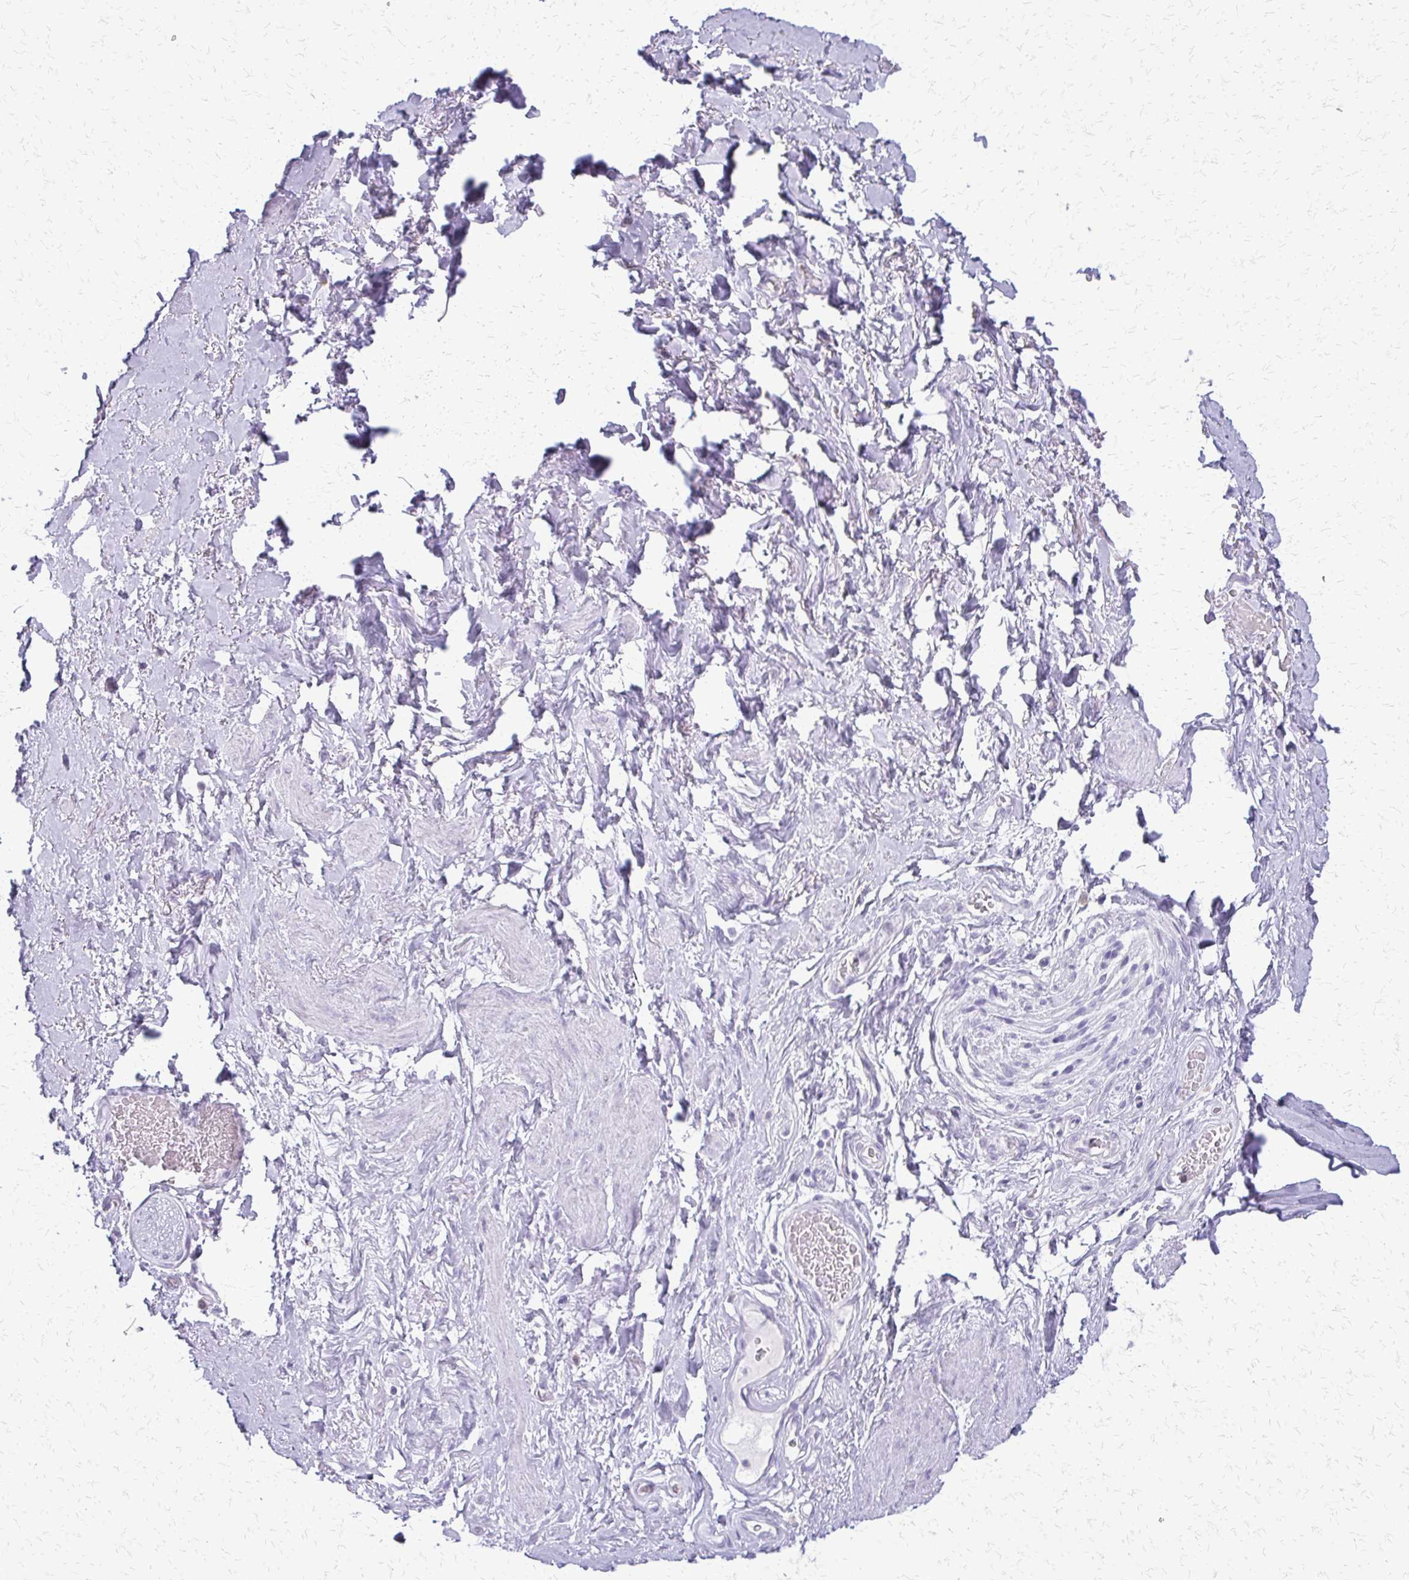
{"staining": {"intensity": "negative", "quantity": "none", "location": "none"}, "tissue": "adipose tissue", "cell_type": "Adipocytes", "image_type": "normal", "snomed": [{"axis": "morphology", "description": "Normal tissue, NOS"}, {"axis": "topography", "description": "Vagina"}, {"axis": "topography", "description": "Peripheral nerve tissue"}], "caption": "Immunohistochemistry of benign adipose tissue reveals no positivity in adipocytes. Nuclei are stained in blue.", "gene": "FAM162B", "patient": {"sex": "female", "age": 71}}